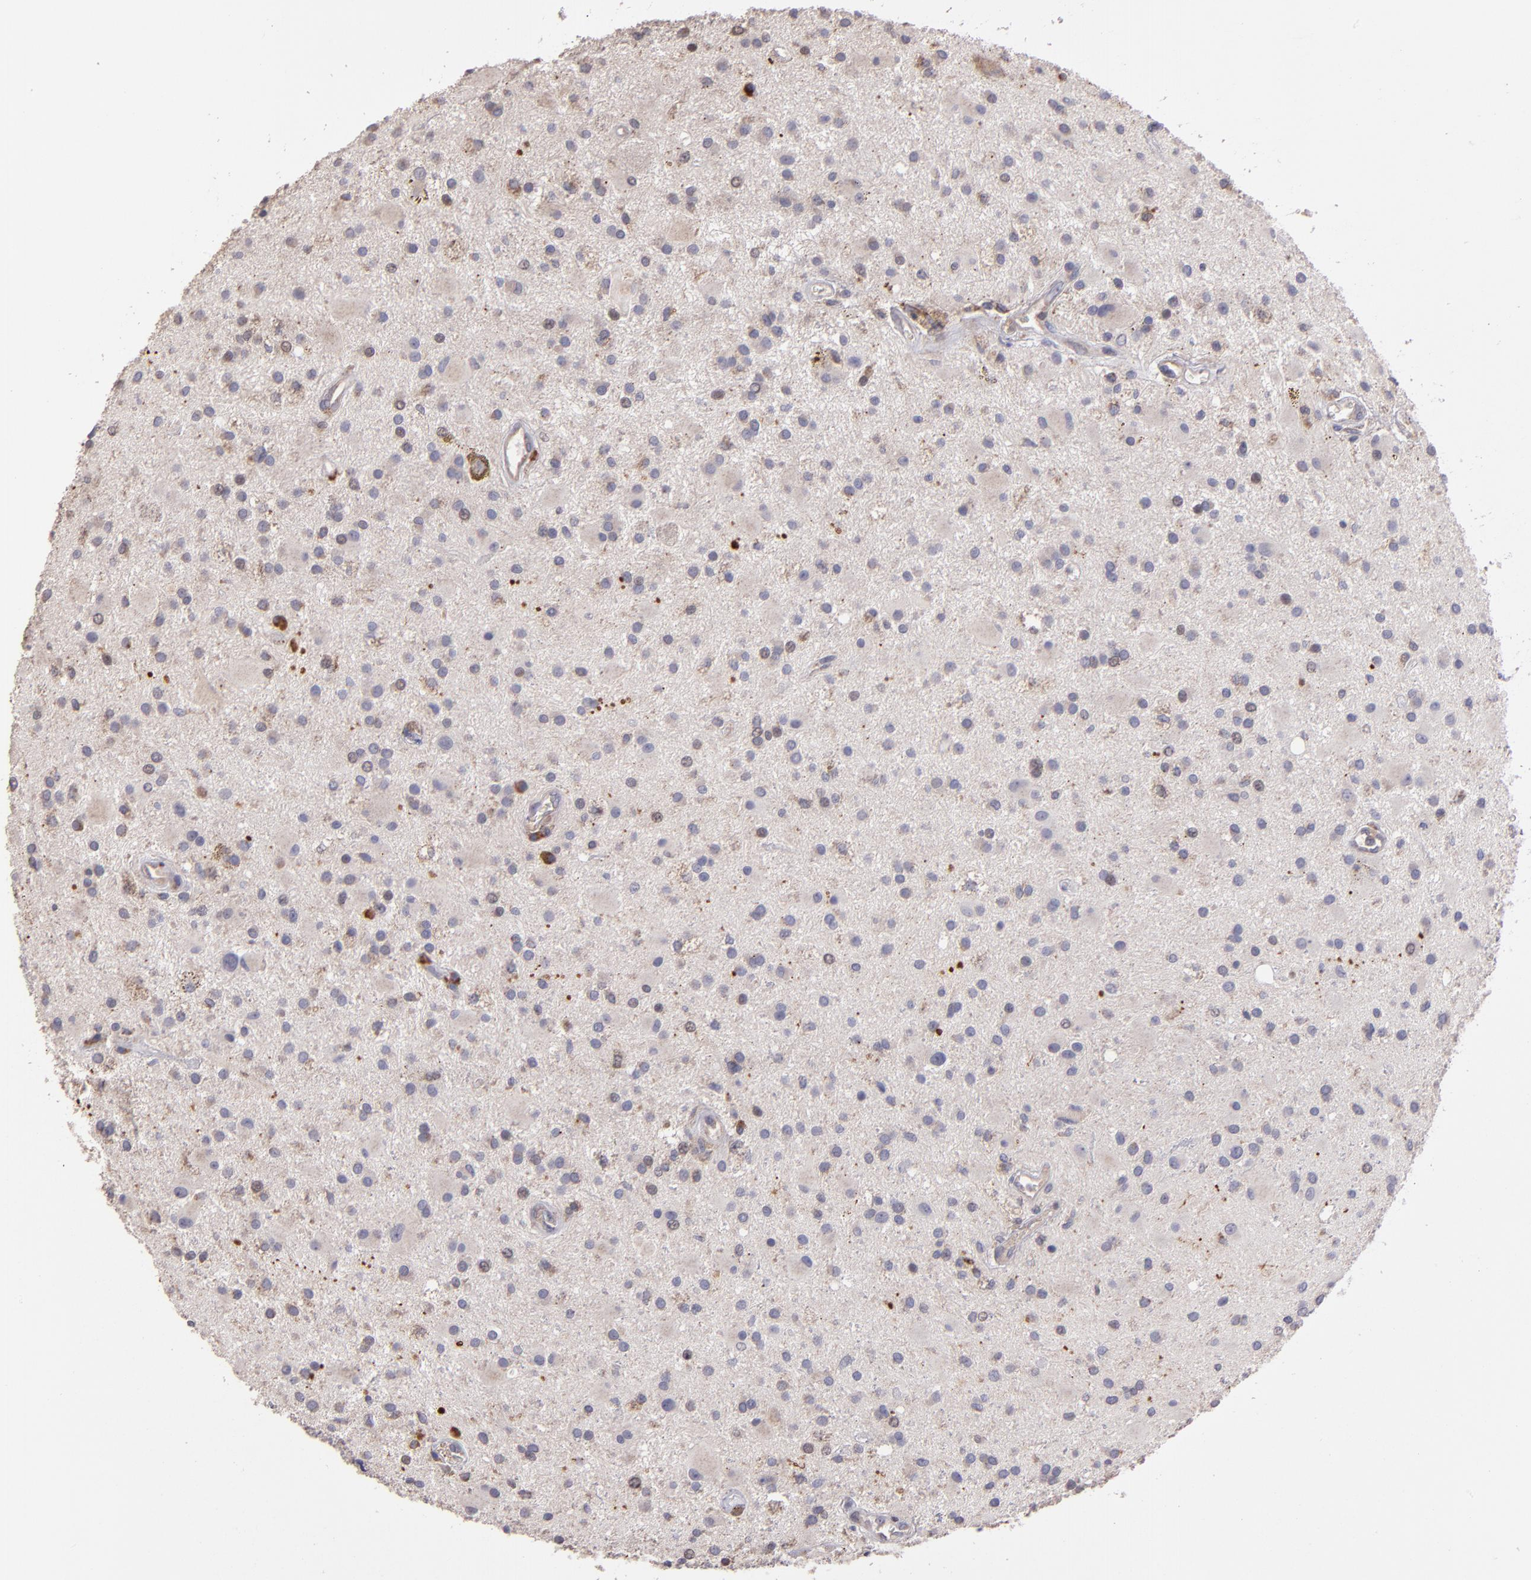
{"staining": {"intensity": "weak", "quantity": "25%-75%", "location": "cytoplasmic/membranous"}, "tissue": "glioma", "cell_type": "Tumor cells", "image_type": "cancer", "snomed": [{"axis": "morphology", "description": "Glioma, malignant, Low grade"}, {"axis": "topography", "description": "Brain"}], "caption": "Protein staining of glioma tissue exhibits weak cytoplasmic/membranous staining in about 25%-75% of tumor cells.", "gene": "IFIH1", "patient": {"sex": "male", "age": 58}}